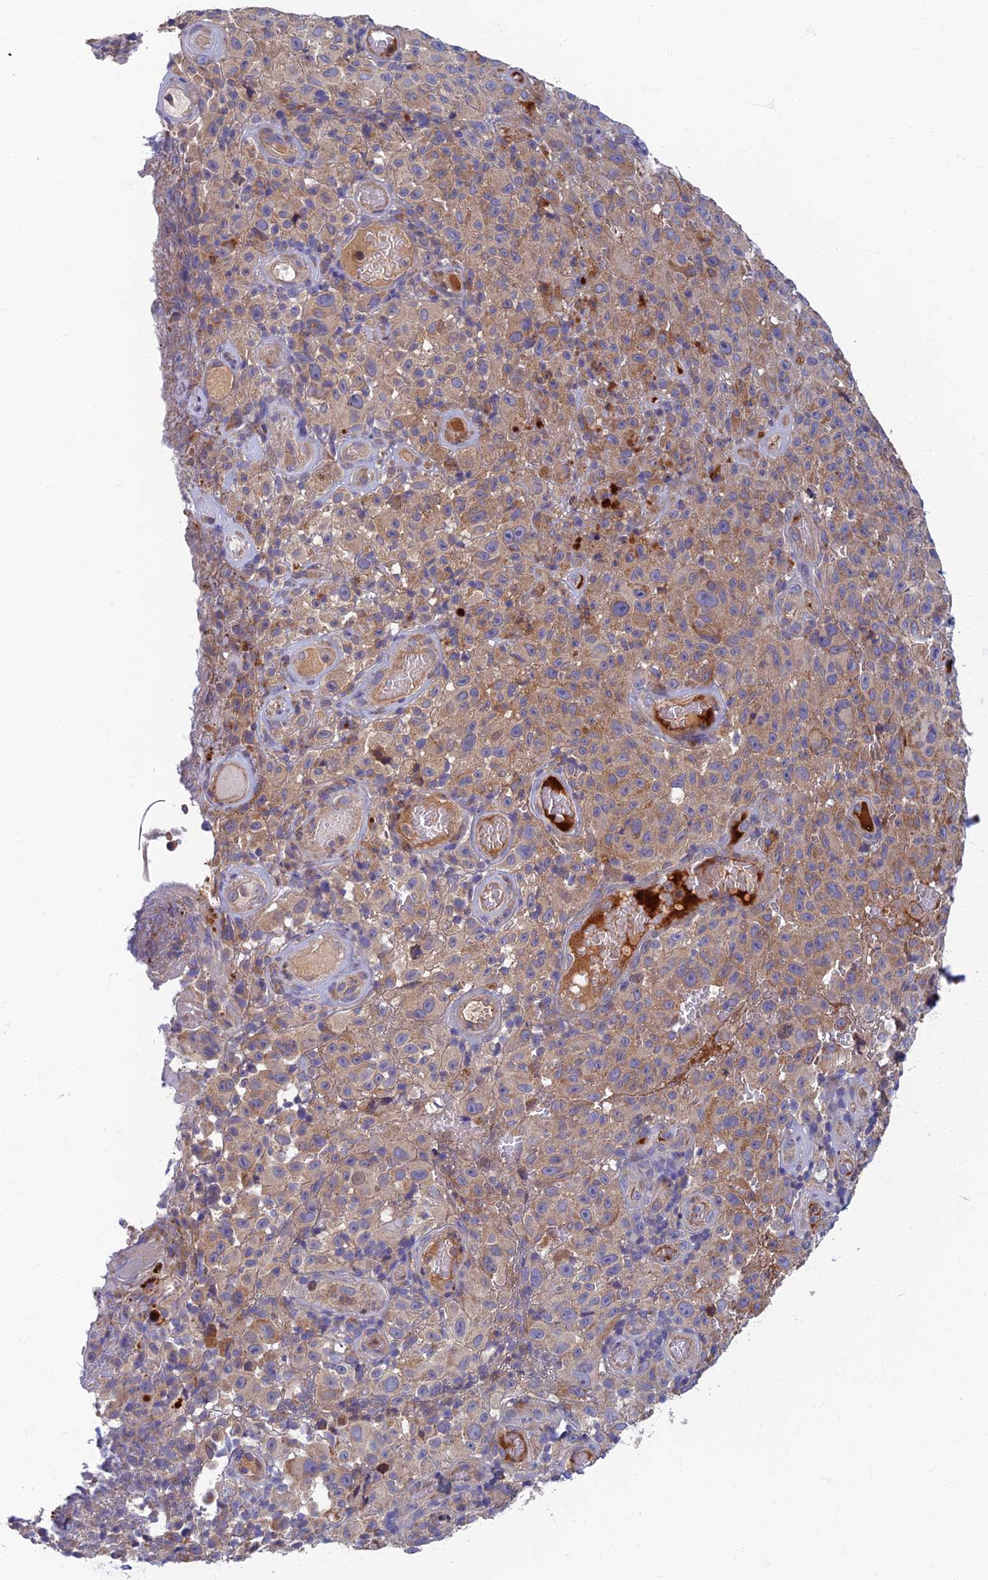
{"staining": {"intensity": "weak", "quantity": ">75%", "location": "cytoplasmic/membranous"}, "tissue": "melanoma", "cell_type": "Tumor cells", "image_type": "cancer", "snomed": [{"axis": "morphology", "description": "Malignant melanoma, NOS"}, {"axis": "topography", "description": "Skin"}], "caption": "Malignant melanoma stained with immunohistochemistry (IHC) exhibits weak cytoplasmic/membranous expression in about >75% of tumor cells. The staining is performed using DAB brown chromogen to label protein expression. The nuclei are counter-stained blue using hematoxylin.", "gene": "SOGA1", "patient": {"sex": "female", "age": 82}}